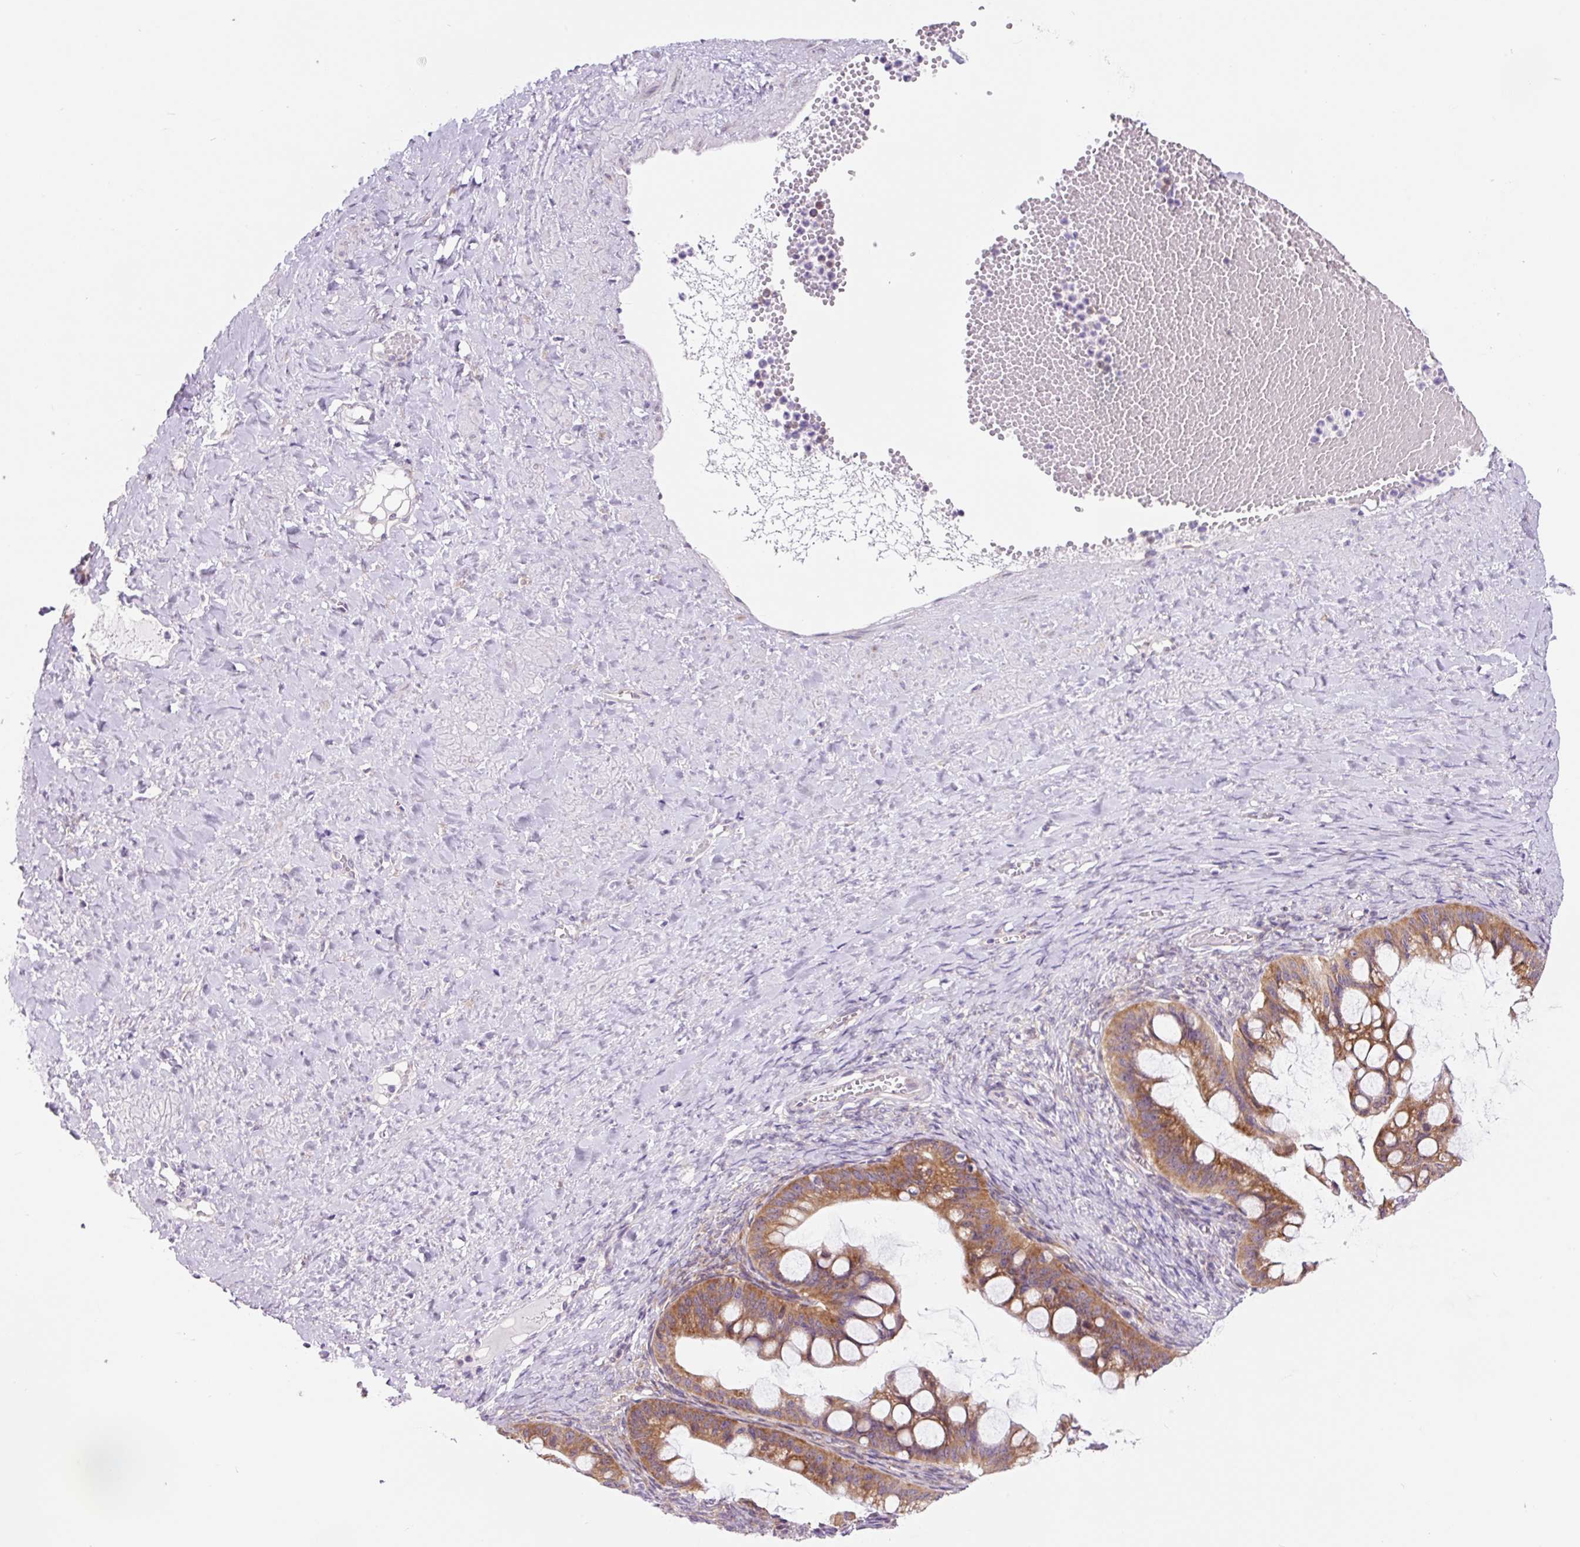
{"staining": {"intensity": "moderate", "quantity": ">75%", "location": "cytoplasmic/membranous"}, "tissue": "ovarian cancer", "cell_type": "Tumor cells", "image_type": "cancer", "snomed": [{"axis": "morphology", "description": "Cystadenocarcinoma, mucinous, NOS"}, {"axis": "topography", "description": "Ovary"}], "caption": "Moderate cytoplasmic/membranous staining is seen in approximately >75% of tumor cells in mucinous cystadenocarcinoma (ovarian).", "gene": "RPL41", "patient": {"sex": "female", "age": 73}}